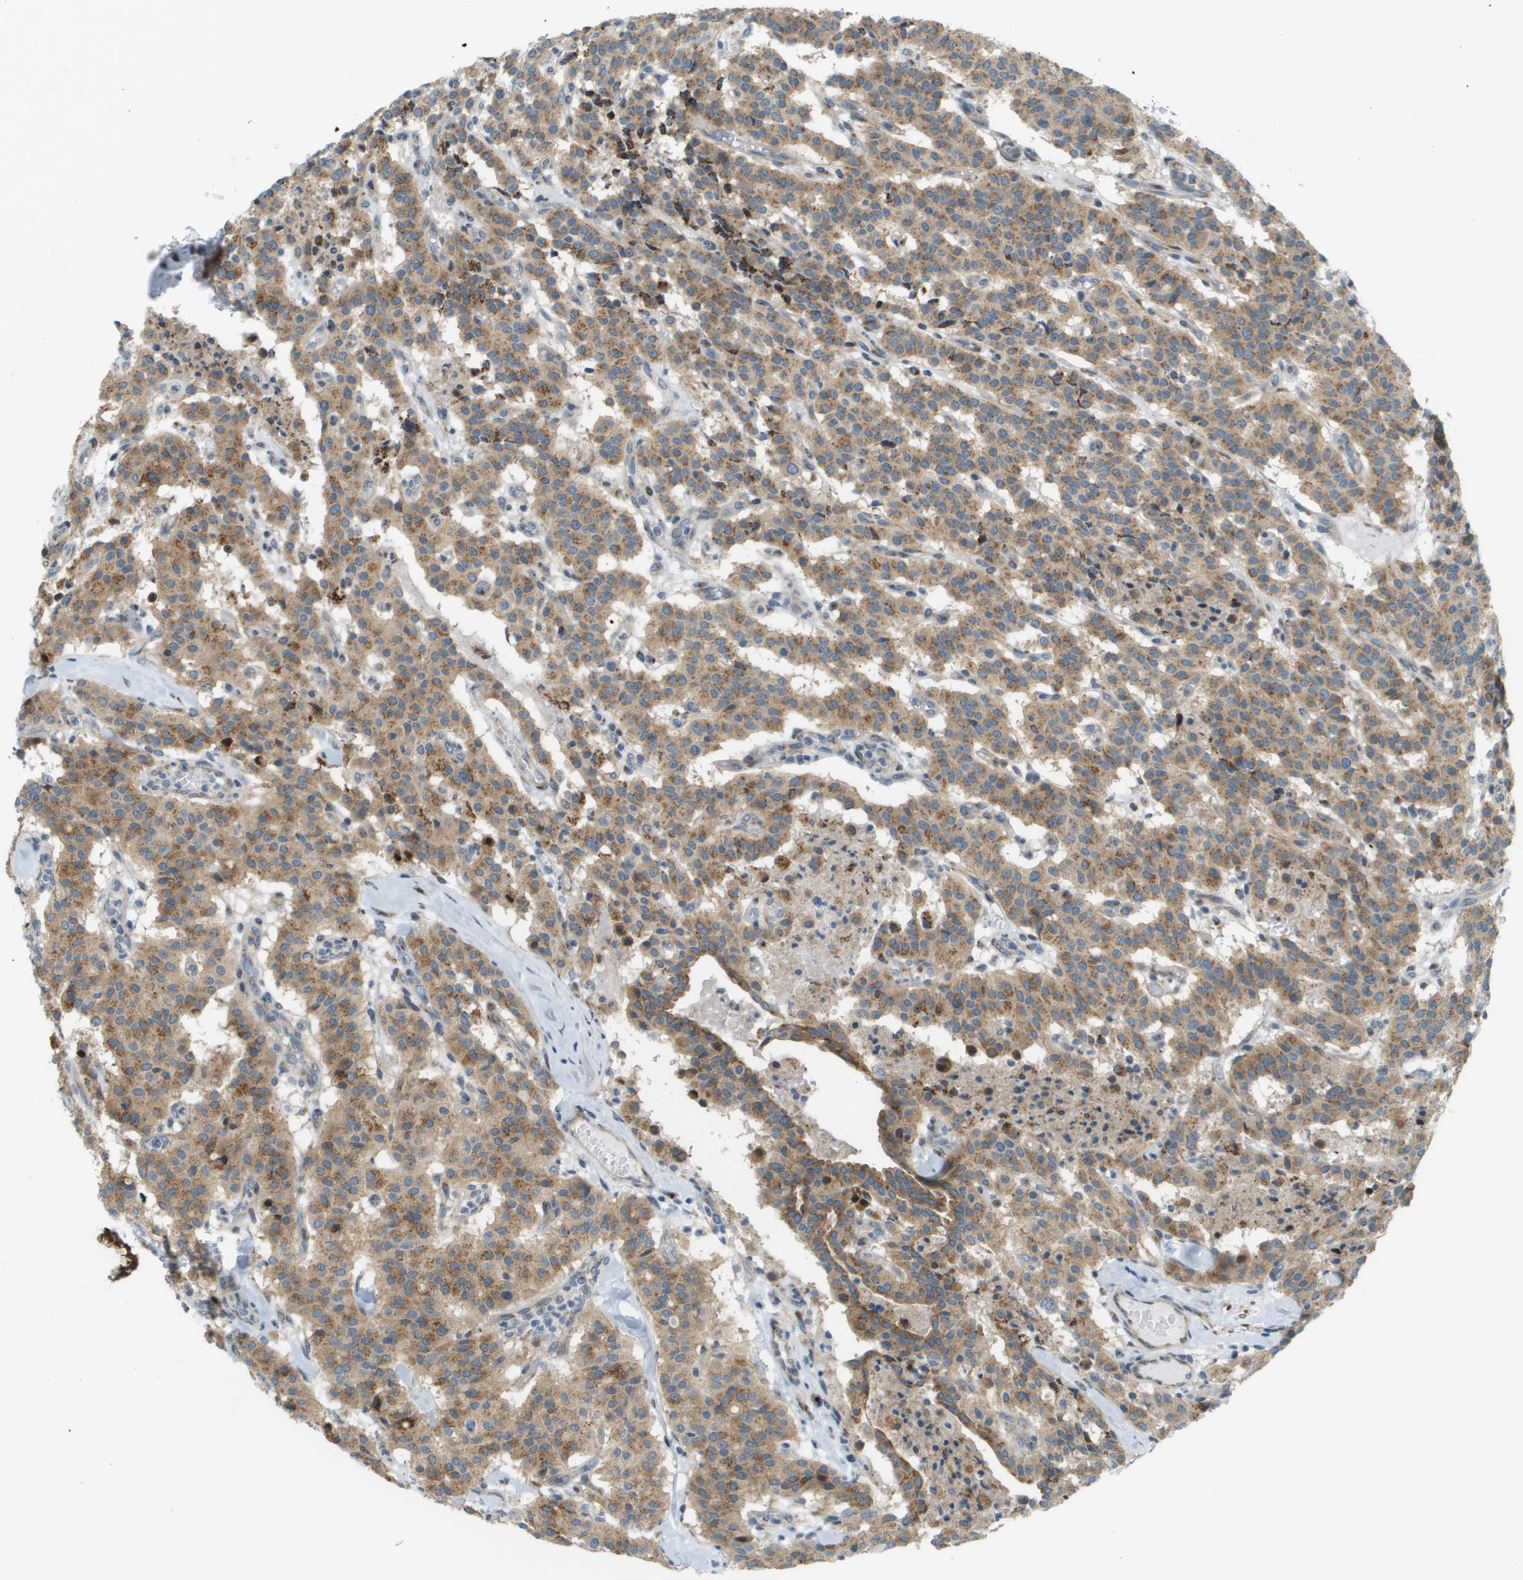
{"staining": {"intensity": "moderate", "quantity": ">75%", "location": "cytoplasmic/membranous"}, "tissue": "carcinoid", "cell_type": "Tumor cells", "image_type": "cancer", "snomed": [{"axis": "morphology", "description": "Carcinoid, malignant, NOS"}, {"axis": "topography", "description": "Lung"}], "caption": "Carcinoid (malignant) tissue exhibits moderate cytoplasmic/membranous staining in approximately >75% of tumor cells, visualized by immunohistochemistry.", "gene": "ACBD3", "patient": {"sex": "male", "age": 30}}